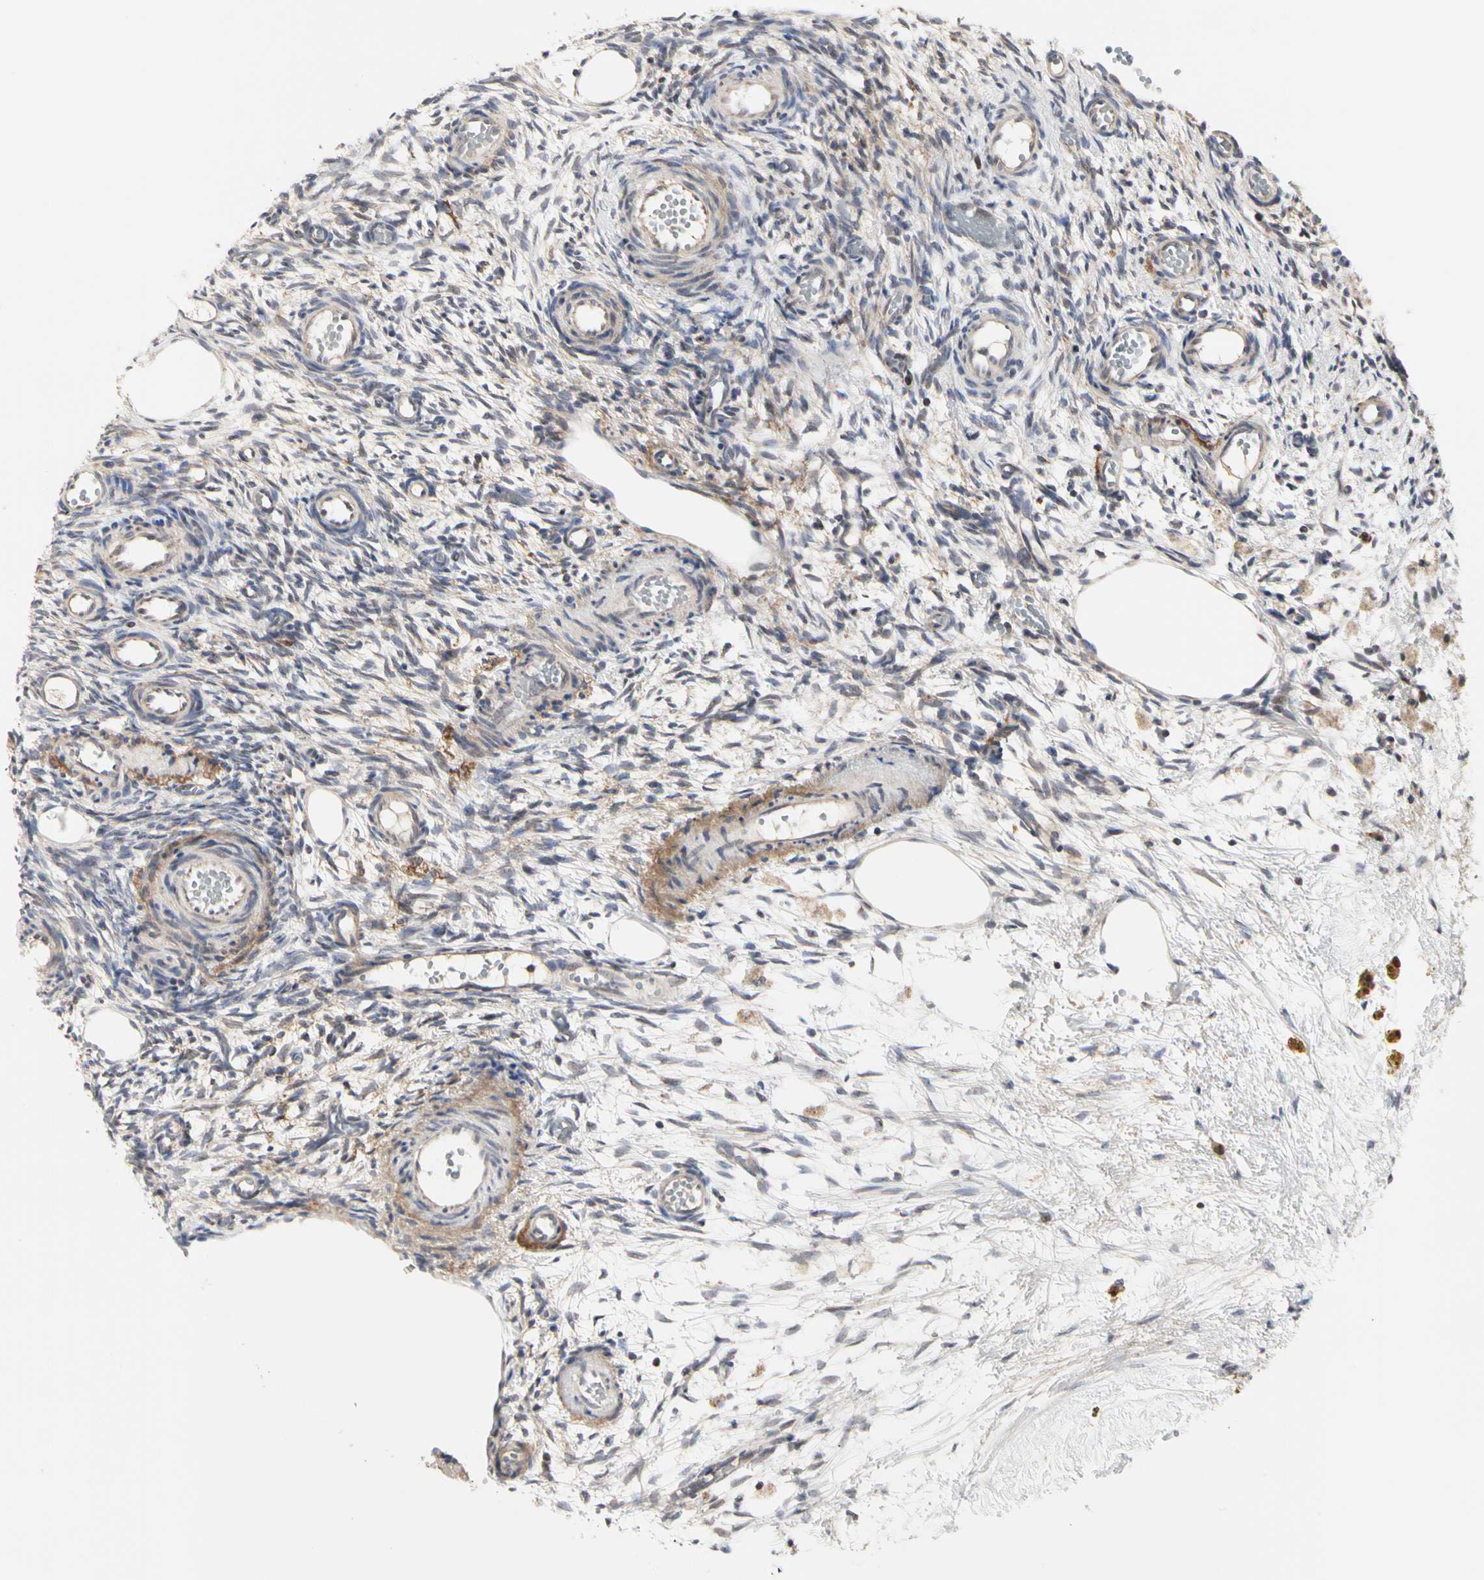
{"staining": {"intensity": "weak", "quantity": "<25%", "location": "cytoplasmic/membranous"}, "tissue": "ovary", "cell_type": "Ovarian stroma cells", "image_type": "normal", "snomed": [{"axis": "morphology", "description": "Normal tissue, NOS"}, {"axis": "topography", "description": "Ovary"}], "caption": "Immunohistochemistry (IHC) micrograph of normal human ovary stained for a protein (brown), which reveals no staining in ovarian stroma cells.", "gene": "TSKU", "patient": {"sex": "female", "age": 35}}